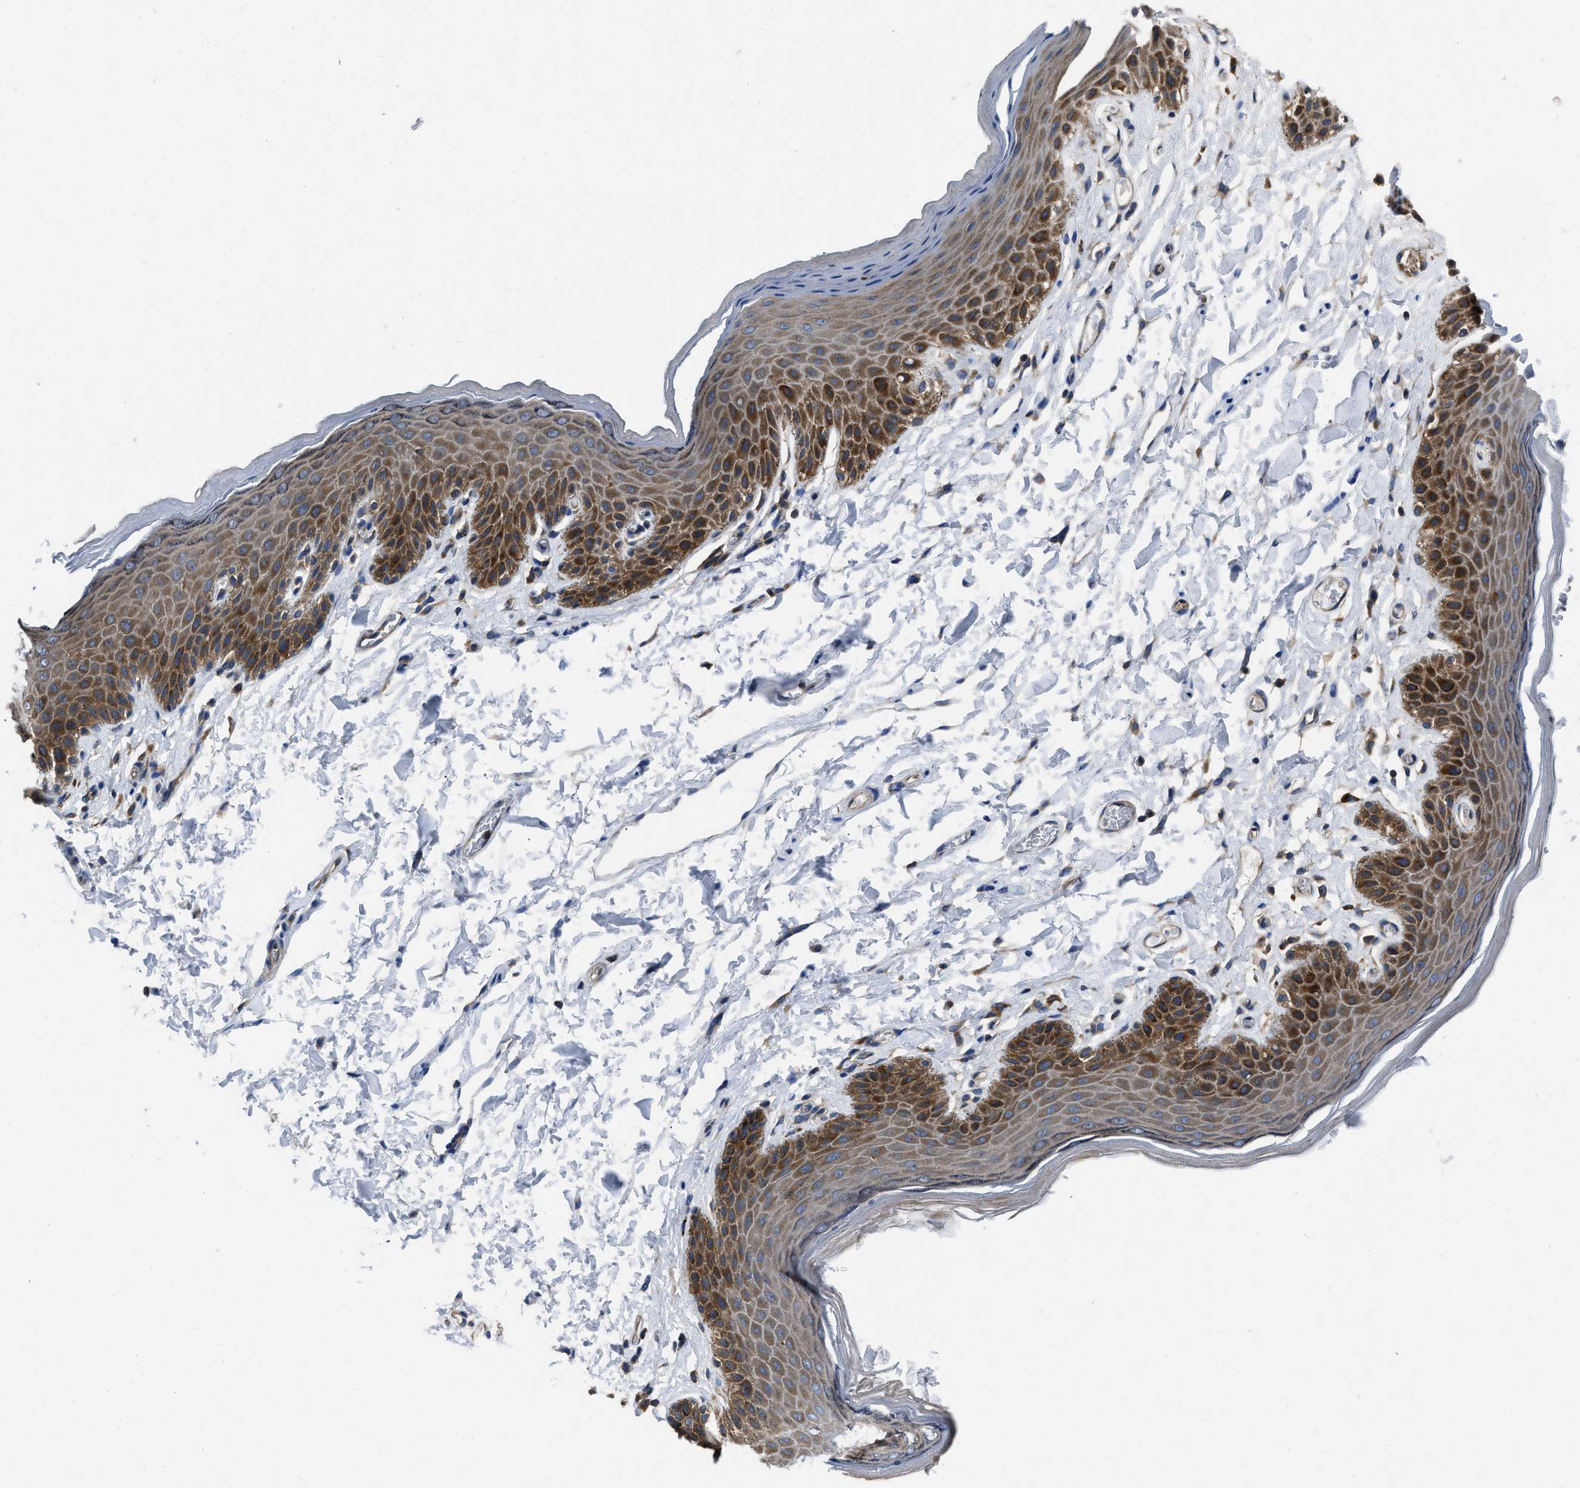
{"staining": {"intensity": "moderate", "quantity": "25%-75%", "location": "cytoplasmic/membranous"}, "tissue": "skin", "cell_type": "Epidermal cells", "image_type": "normal", "snomed": [{"axis": "morphology", "description": "Normal tissue, NOS"}, {"axis": "topography", "description": "Anal"}], "caption": "This histopathology image exhibits immunohistochemistry (IHC) staining of normal human skin, with medium moderate cytoplasmic/membranous staining in approximately 25%-75% of epidermal cells.", "gene": "YARS1", "patient": {"sex": "male", "age": 44}}